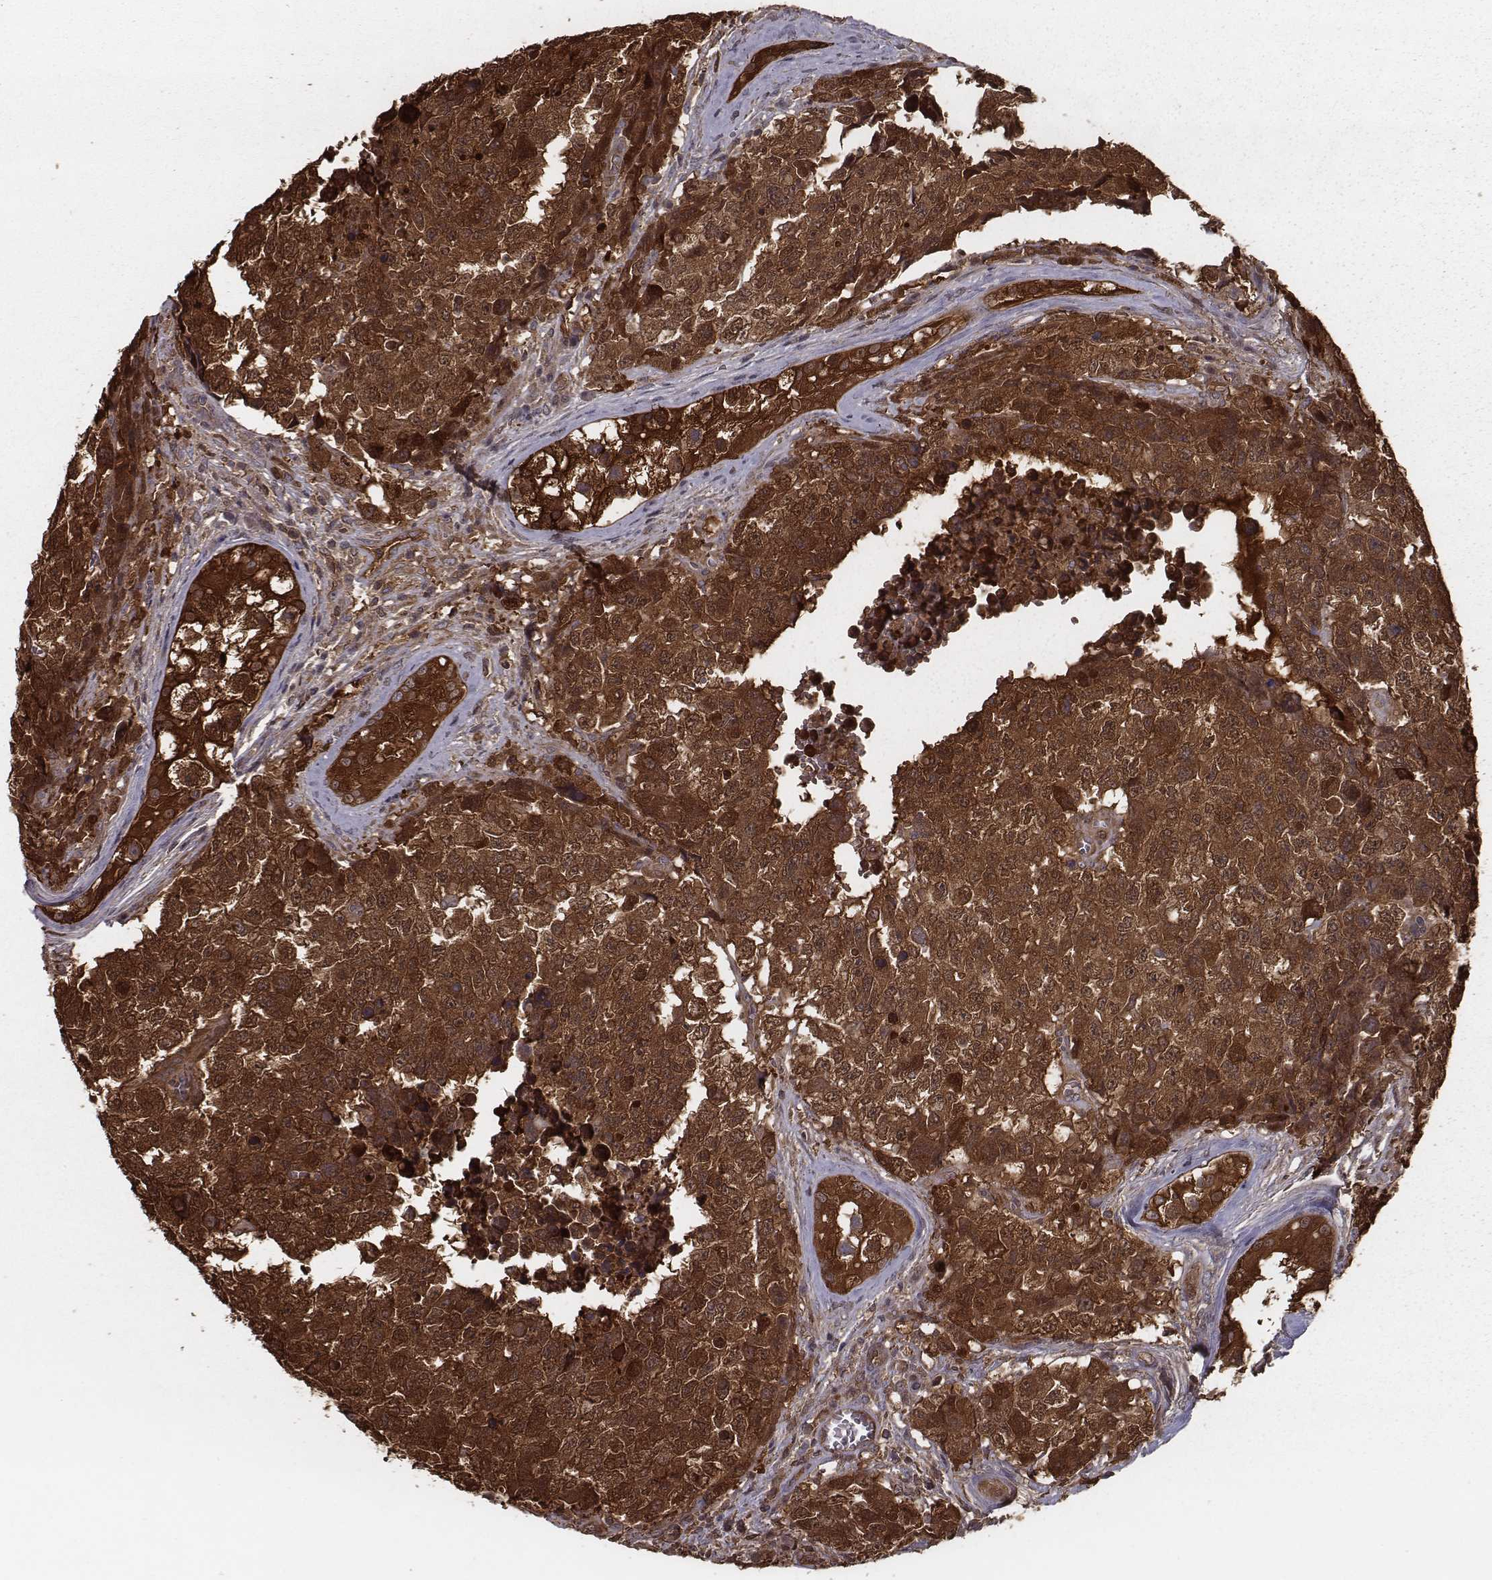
{"staining": {"intensity": "strong", "quantity": ">75%", "location": "cytoplasmic/membranous"}, "tissue": "testis cancer", "cell_type": "Tumor cells", "image_type": "cancer", "snomed": [{"axis": "morphology", "description": "Carcinoma, Embryonal, NOS"}, {"axis": "topography", "description": "Testis"}], "caption": "The immunohistochemical stain highlights strong cytoplasmic/membranous staining in tumor cells of testis embryonal carcinoma tissue.", "gene": "ISYNA1", "patient": {"sex": "male", "age": 23}}